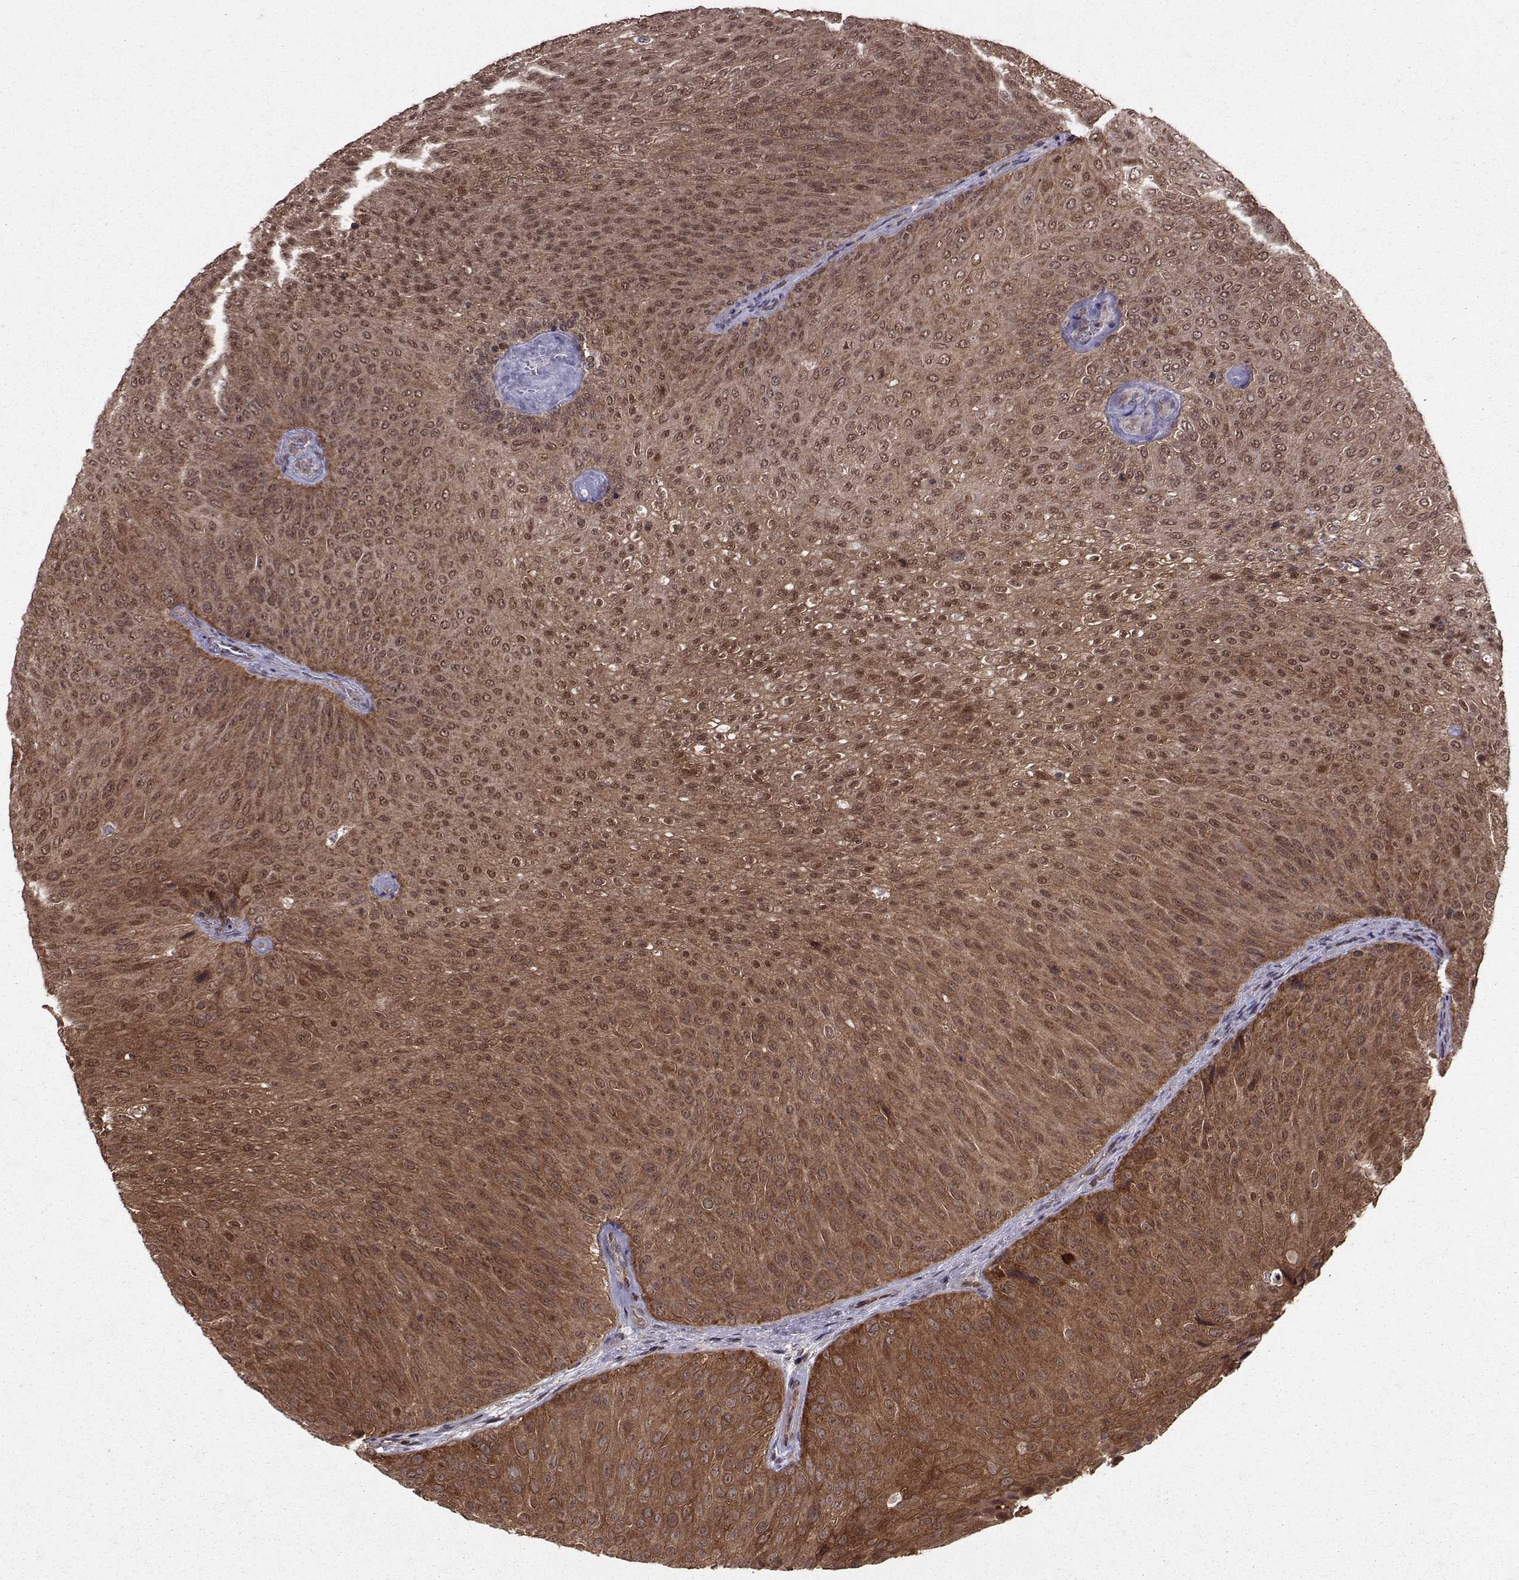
{"staining": {"intensity": "strong", "quantity": ">75%", "location": "cytoplasmic/membranous,nuclear"}, "tissue": "urothelial cancer", "cell_type": "Tumor cells", "image_type": "cancer", "snomed": [{"axis": "morphology", "description": "Urothelial carcinoma, Low grade"}, {"axis": "topography", "description": "Urinary bladder"}], "caption": "Brown immunohistochemical staining in human urothelial cancer reveals strong cytoplasmic/membranous and nuclear positivity in about >75% of tumor cells.", "gene": "PPP2R2A", "patient": {"sex": "male", "age": 78}}